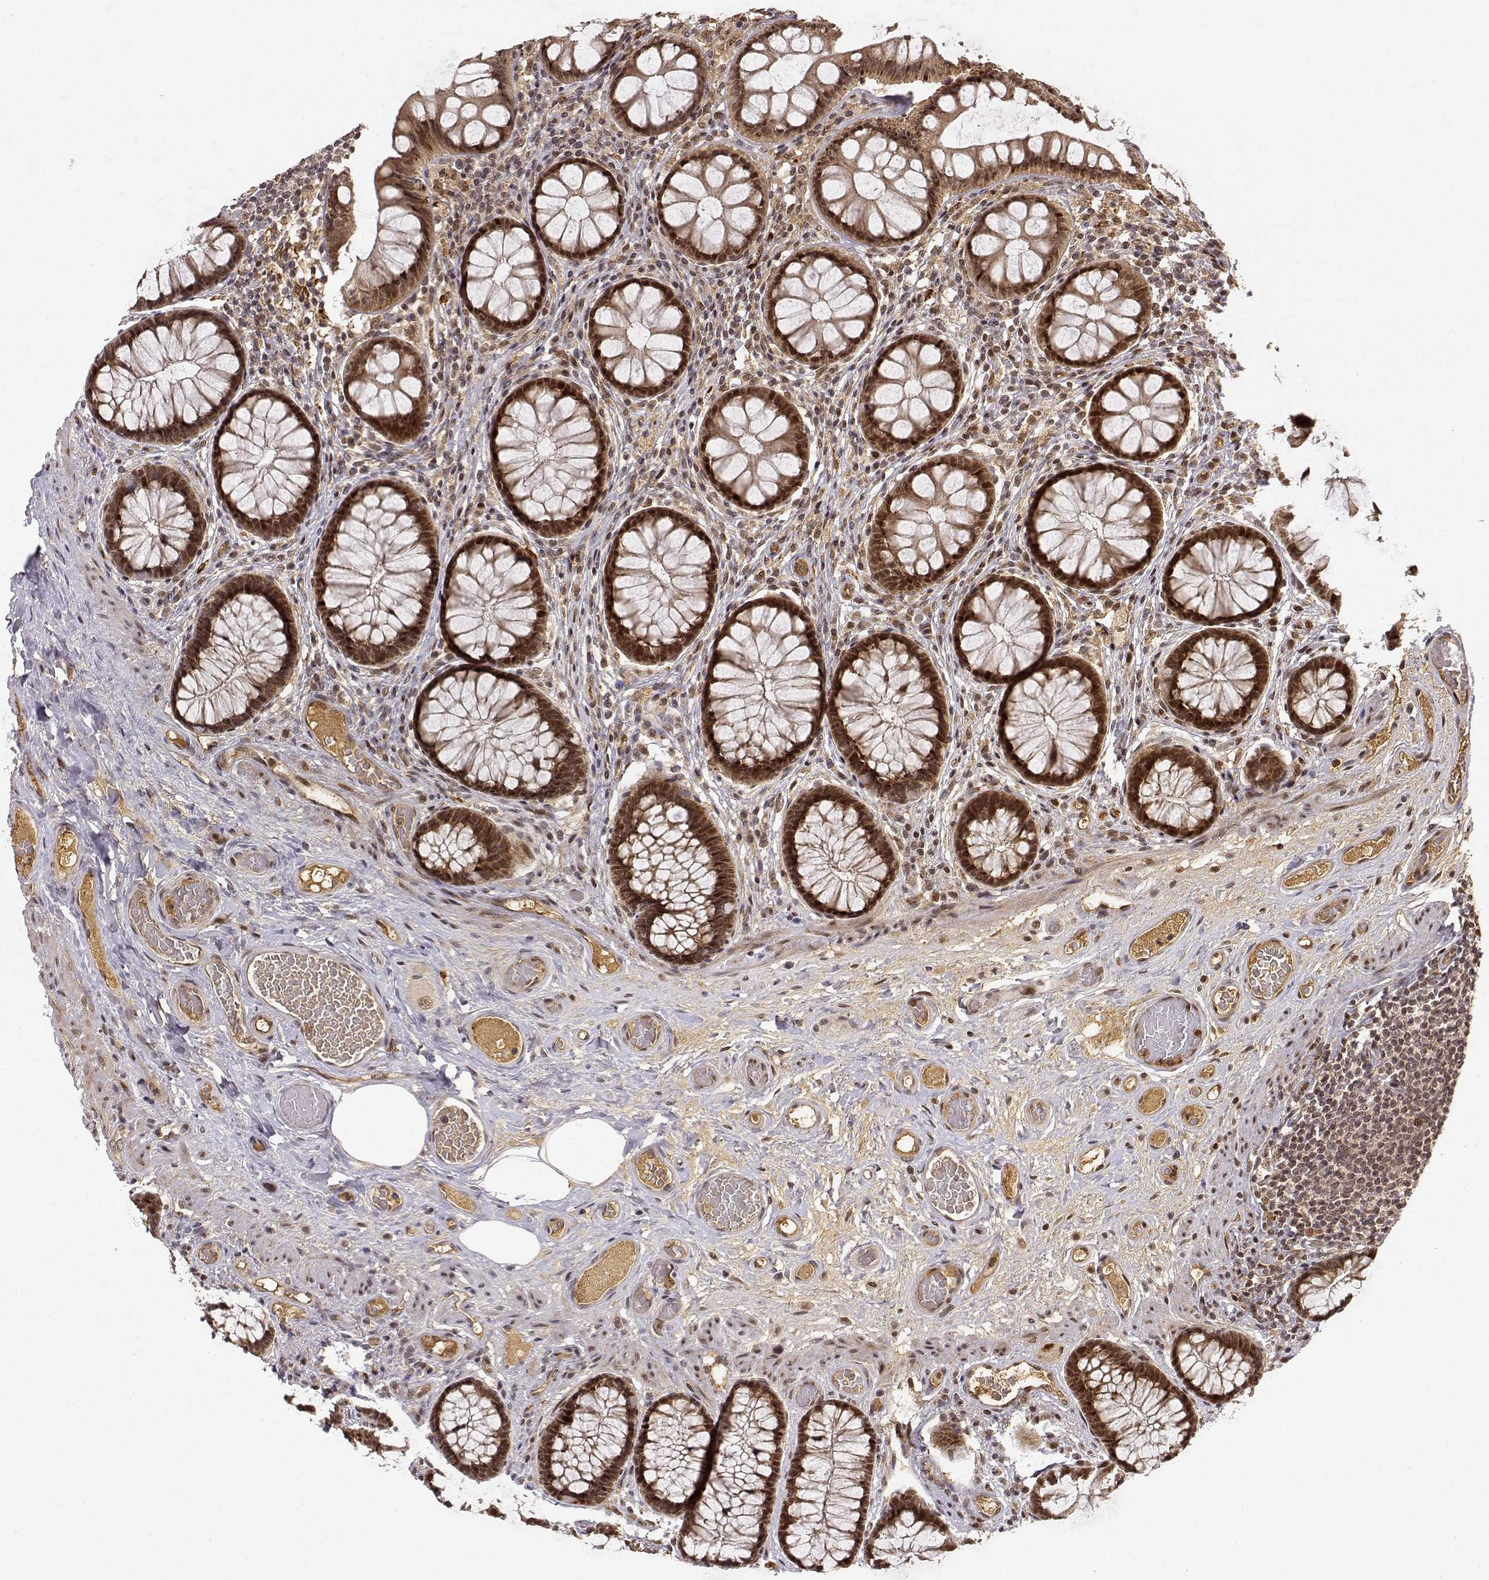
{"staining": {"intensity": "moderate", "quantity": "<25%", "location": "nuclear"}, "tissue": "colon", "cell_type": "Endothelial cells", "image_type": "normal", "snomed": [{"axis": "morphology", "description": "Normal tissue, NOS"}, {"axis": "topography", "description": "Colon"}], "caption": "Immunohistochemical staining of unremarkable colon exhibits <25% levels of moderate nuclear protein staining in approximately <25% of endothelial cells.", "gene": "MAEA", "patient": {"sex": "female", "age": 65}}